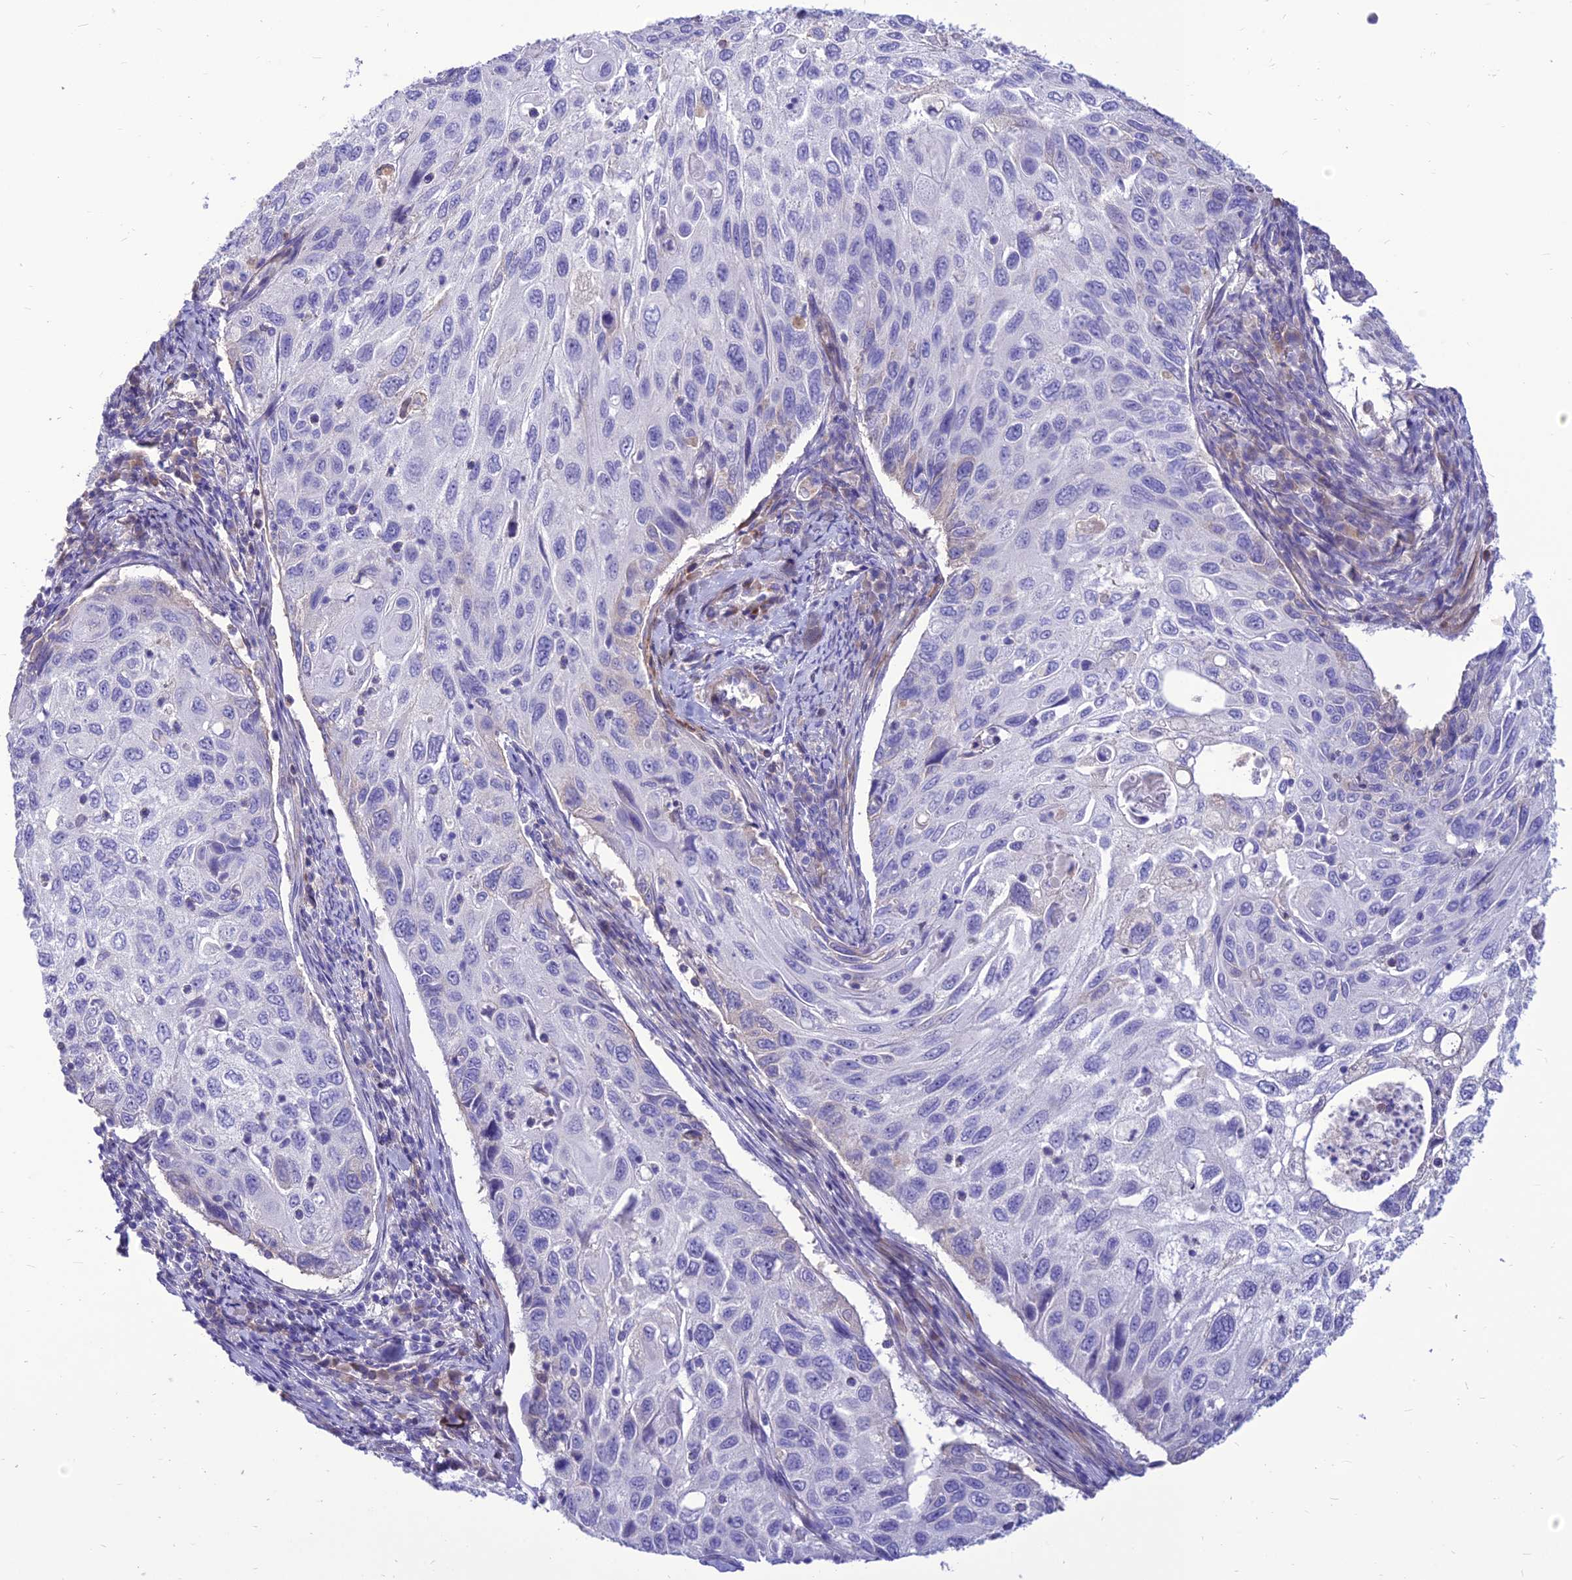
{"staining": {"intensity": "negative", "quantity": "none", "location": "none"}, "tissue": "cervical cancer", "cell_type": "Tumor cells", "image_type": "cancer", "snomed": [{"axis": "morphology", "description": "Squamous cell carcinoma, NOS"}, {"axis": "topography", "description": "Cervix"}], "caption": "Immunohistochemistry histopathology image of neoplastic tissue: human squamous cell carcinoma (cervical) stained with DAB (3,3'-diaminobenzidine) shows no significant protein positivity in tumor cells.", "gene": "TEKT3", "patient": {"sex": "female", "age": 70}}